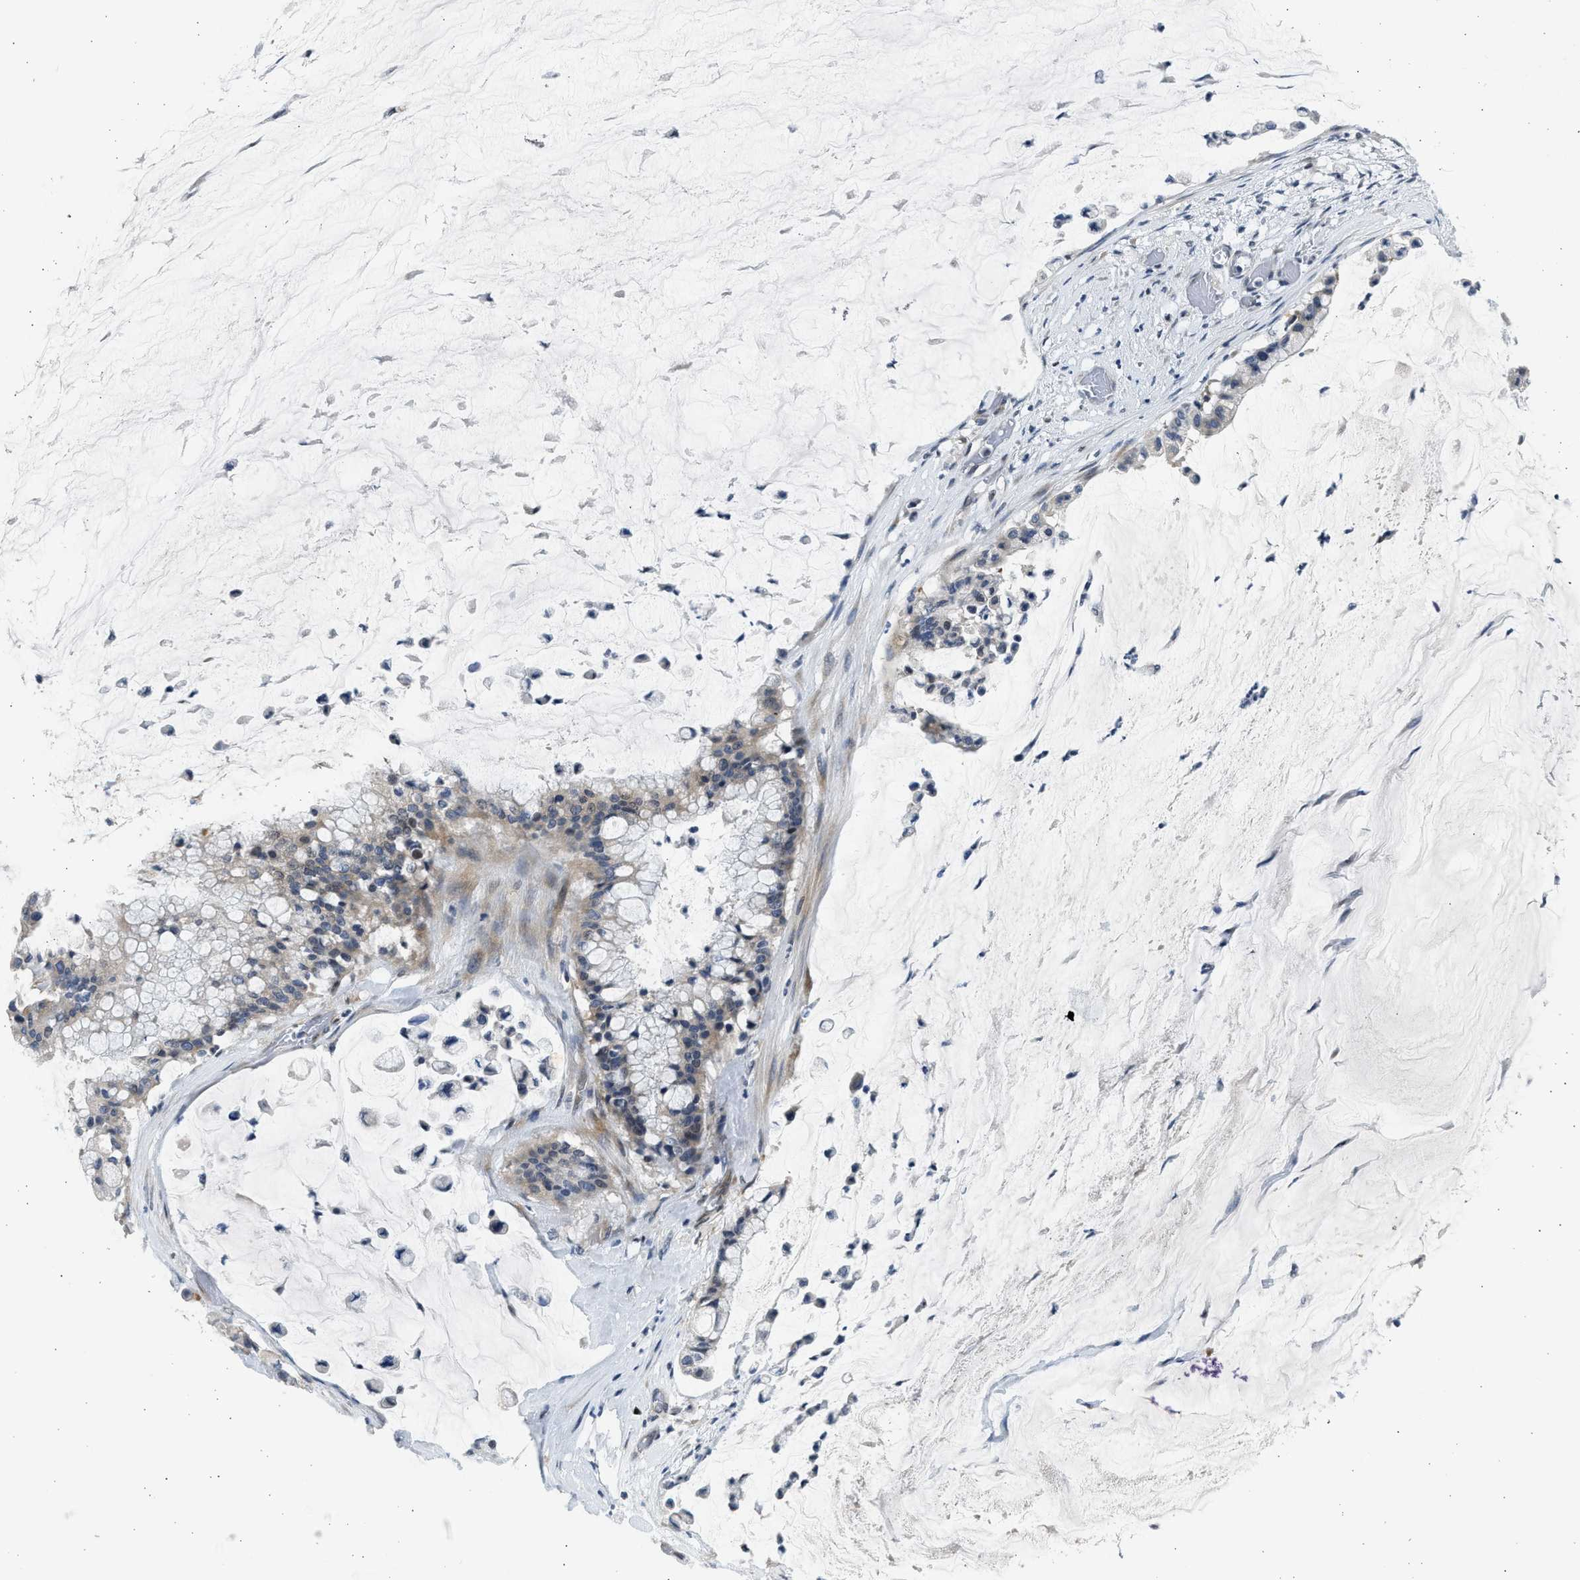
{"staining": {"intensity": "weak", "quantity": "<25%", "location": "cytoplasmic/membranous"}, "tissue": "pancreatic cancer", "cell_type": "Tumor cells", "image_type": "cancer", "snomed": [{"axis": "morphology", "description": "Adenocarcinoma, NOS"}, {"axis": "topography", "description": "Pancreas"}], "caption": "Immunohistochemical staining of human adenocarcinoma (pancreatic) exhibits no significant positivity in tumor cells. (Immunohistochemistry, brightfield microscopy, high magnification).", "gene": "HMGN3", "patient": {"sex": "male", "age": 41}}